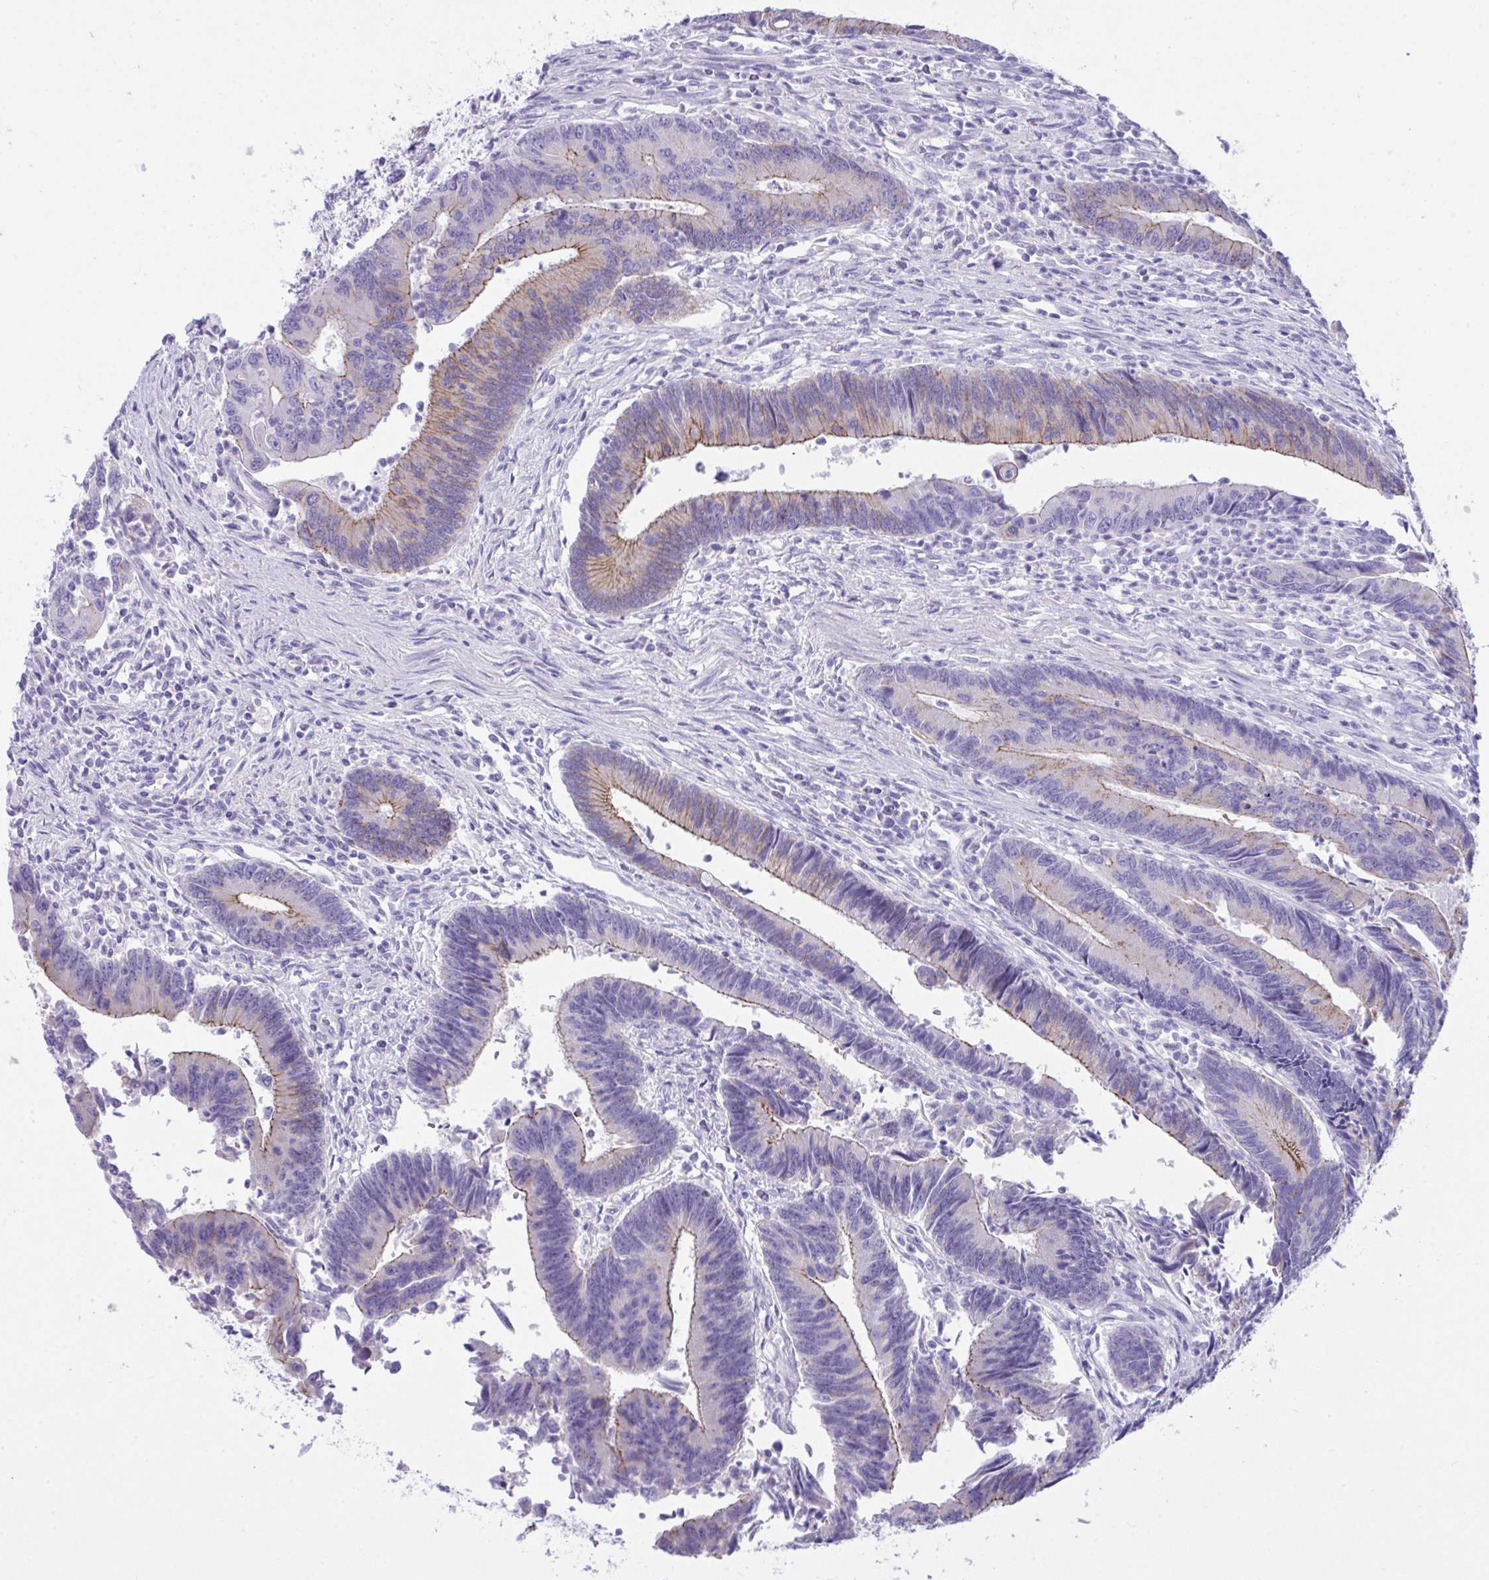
{"staining": {"intensity": "weak", "quantity": "25%-75%", "location": "cytoplasmic/membranous"}, "tissue": "colorectal cancer", "cell_type": "Tumor cells", "image_type": "cancer", "snomed": [{"axis": "morphology", "description": "Adenocarcinoma, NOS"}, {"axis": "topography", "description": "Colon"}], "caption": "About 25%-75% of tumor cells in human colorectal cancer display weak cytoplasmic/membranous protein staining as visualized by brown immunohistochemical staining.", "gene": "GLB1L2", "patient": {"sex": "female", "age": 67}}